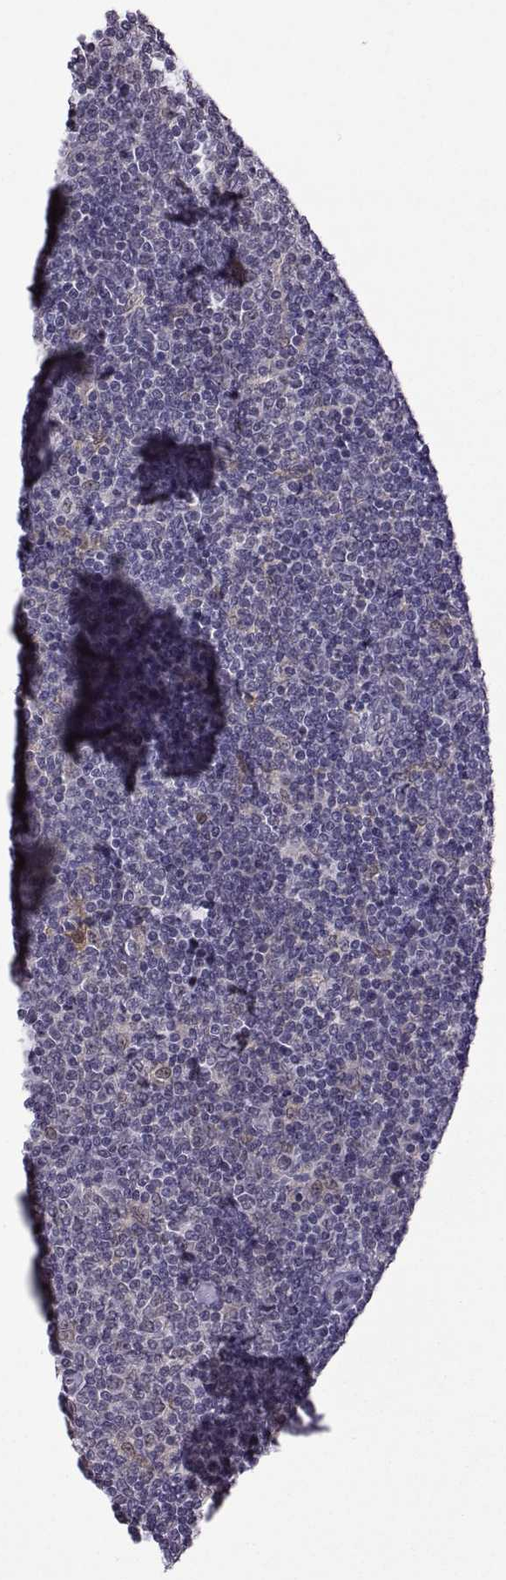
{"staining": {"intensity": "weak", "quantity": "25%-75%", "location": "cytoplasmic/membranous"}, "tissue": "lymphoma", "cell_type": "Tumor cells", "image_type": "cancer", "snomed": [{"axis": "morphology", "description": "Malignant lymphoma, non-Hodgkin's type, Low grade"}, {"axis": "topography", "description": "Lymph node"}], "caption": "Low-grade malignant lymphoma, non-Hodgkin's type tissue demonstrates weak cytoplasmic/membranous staining in about 25%-75% of tumor cells (brown staining indicates protein expression, while blue staining denotes nuclei).", "gene": "DDX20", "patient": {"sex": "male", "age": 52}}